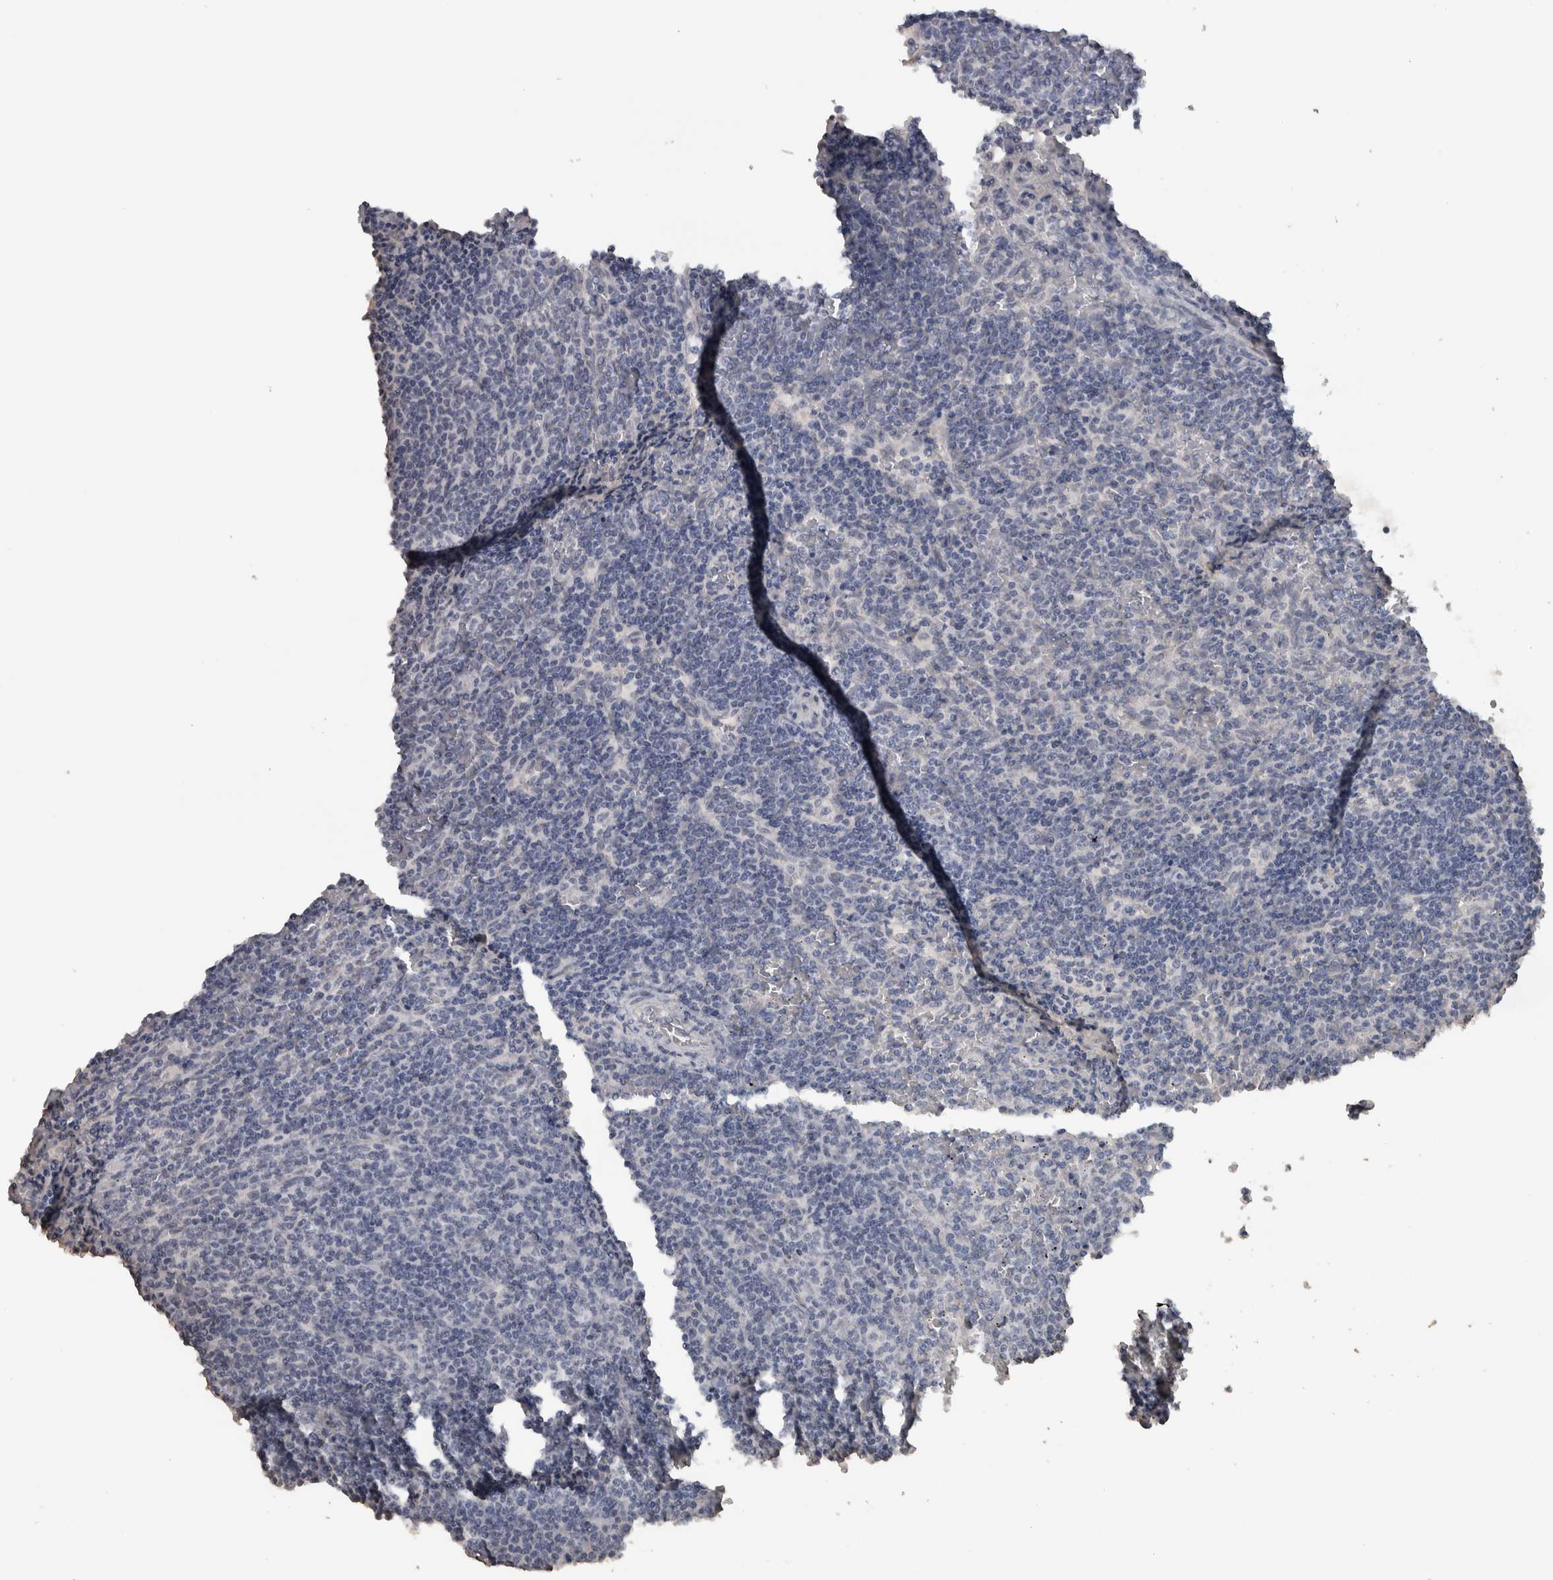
{"staining": {"intensity": "negative", "quantity": "none", "location": "none"}, "tissue": "lymphoma", "cell_type": "Tumor cells", "image_type": "cancer", "snomed": [{"axis": "morphology", "description": "Malignant lymphoma, non-Hodgkin's type, Low grade"}, {"axis": "topography", "description": "Spleen"}], "caption": "IHC micrograph of human low-grade malignant lymphoma, non-Hodgkin's type stained for a protein (brown), which displays no staining in tumor cells. Brightfield microscopy of immunohistochemistry (IHC) stained with DAB (3,3'-diaminobenzidine) (brown) and hematoxylin (blue), captured at high magnification.", "gene": "NECAB1", "patient": {"sex": "female", "age": 50}}